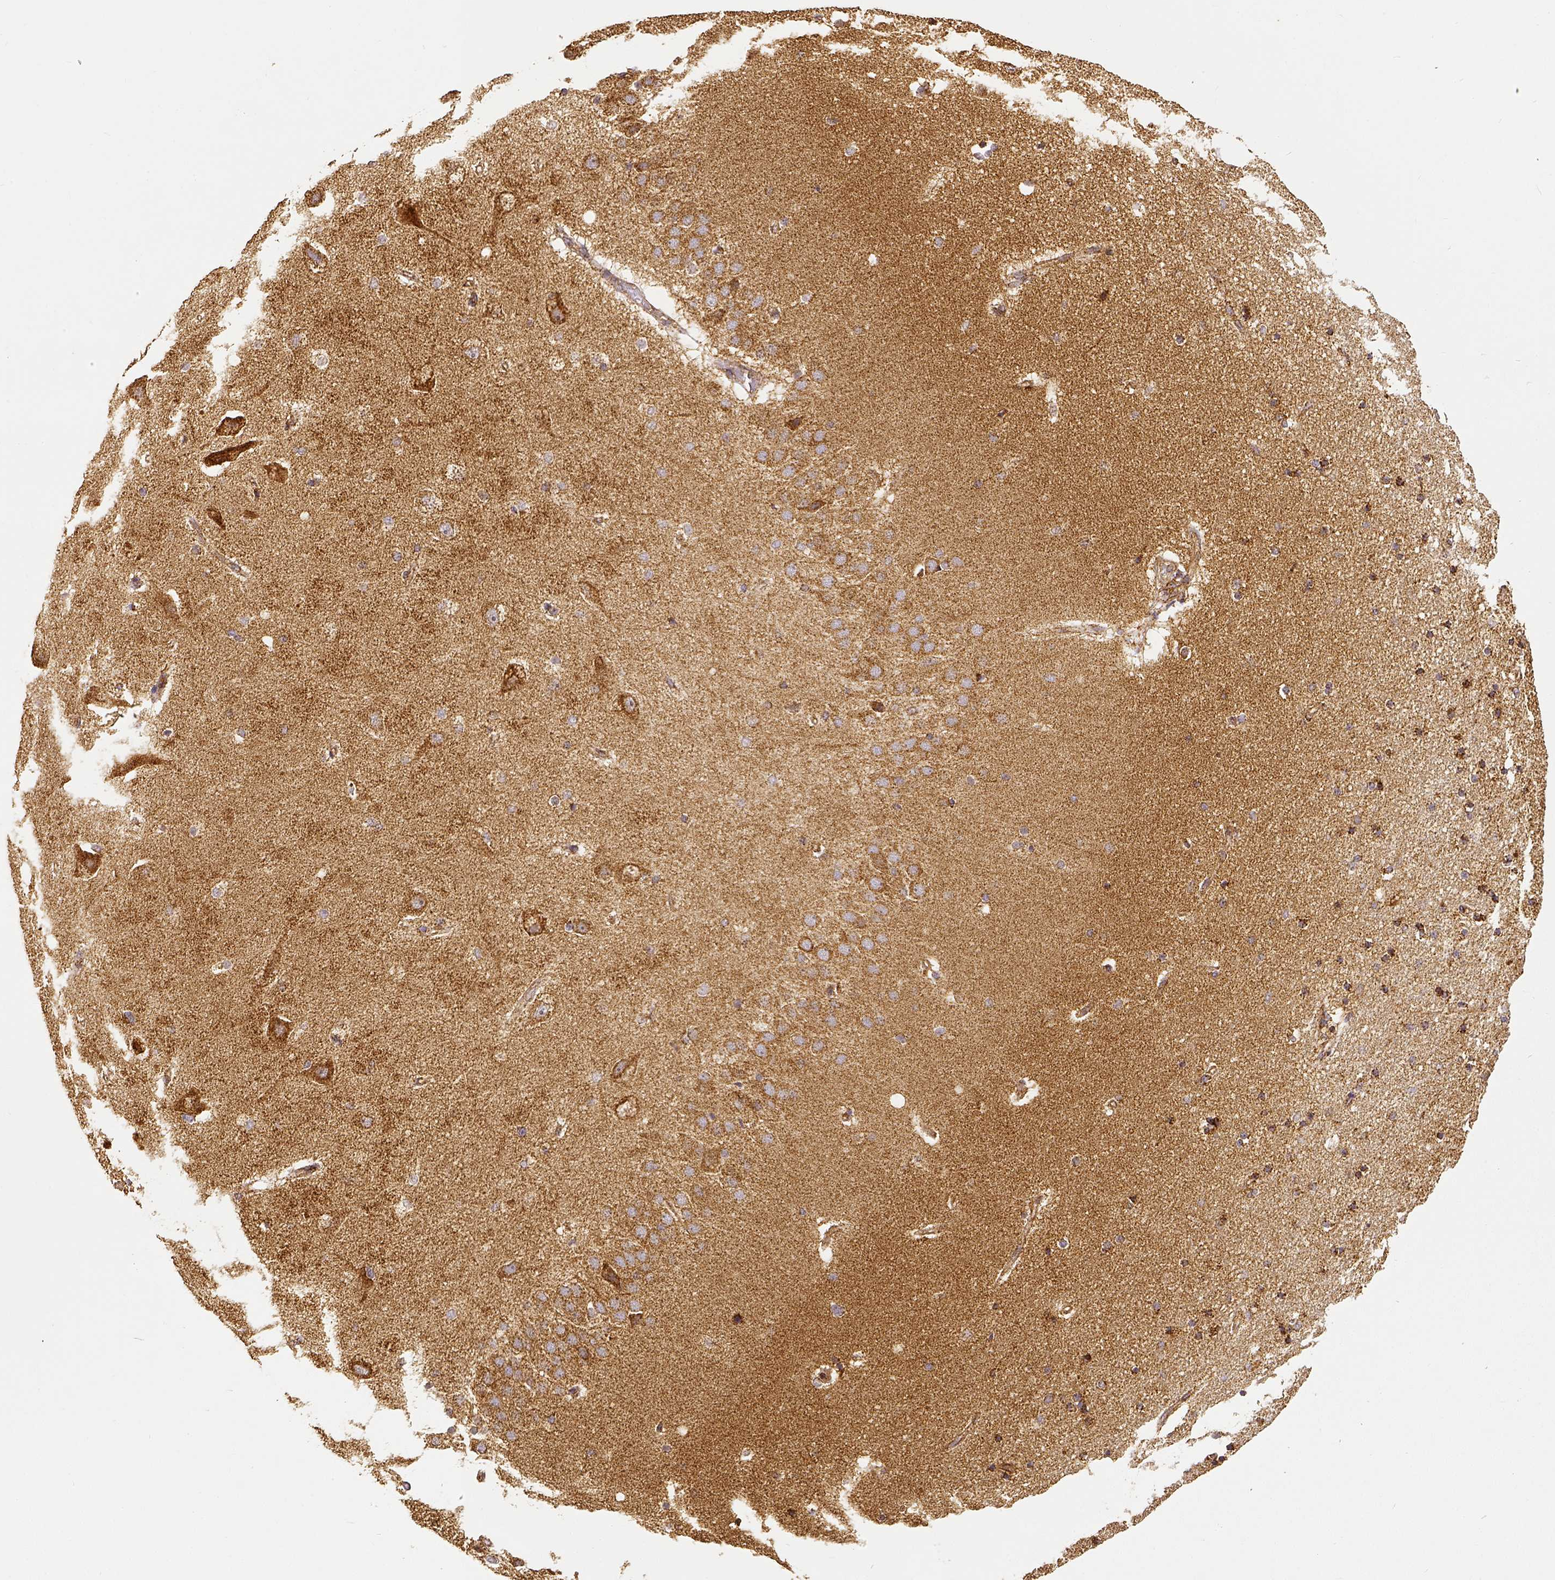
{"staining": {"intensity": "strong", "quantity": ">75%", "location": "cytoplasmic/membranous"}, "tissue": "hippocampus", "cell_type": "Glial cells", "image_type": "normal", "snomed": [{"axis": "morphology", "description": "Normal tissue, NOS"}, {"axis": "topography", "description": "Hippocampus"}], "caption": "Brown immunohistochemical staining in unremarkable hippocampus demonstrates strong cytoplasmic/membranous staining in approximately >75% of glial cells.", "gene": "SDHB", "patient": {"sex": "male", "age": 63}}